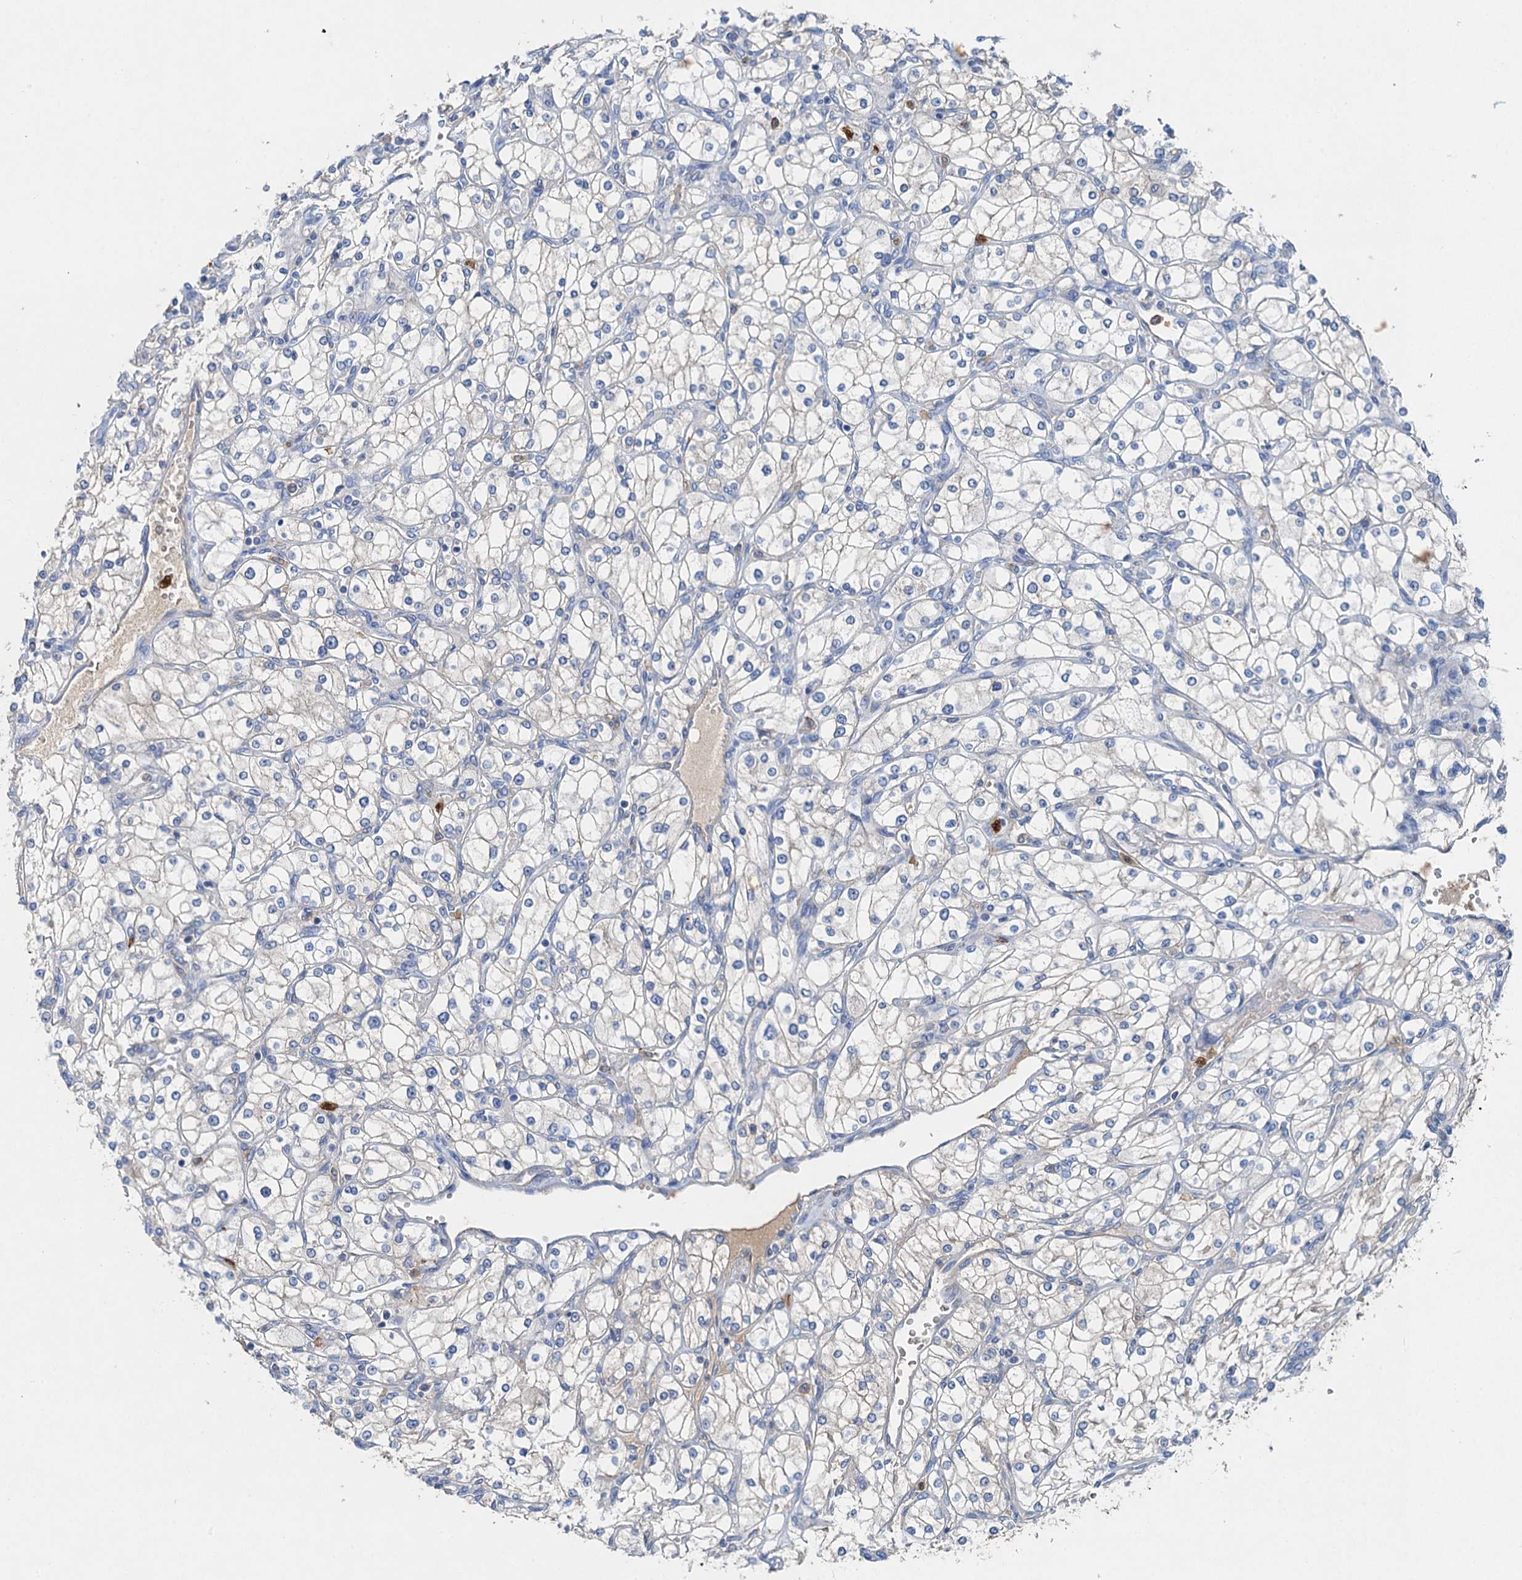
{"staining": {"intensity": "negative", "quantity": "none", "location": "none"}, "tissue": "renal cancer", "cell_type": "Tumor cells", "image_type": "cancer", "snomed": [{"axis": "morphology", "description": "Adenocarcinoma, NOS"}, {"axis": "topography", "description": "Kidney"}], "caption": "Immunohistochemistry (IHC) of renal adenocarcinoma exhibits no expression in tumor cells. Nuclei are stained in blue.", "gene": "OTOA", "patient": {"sex": "male", "age": 80}}